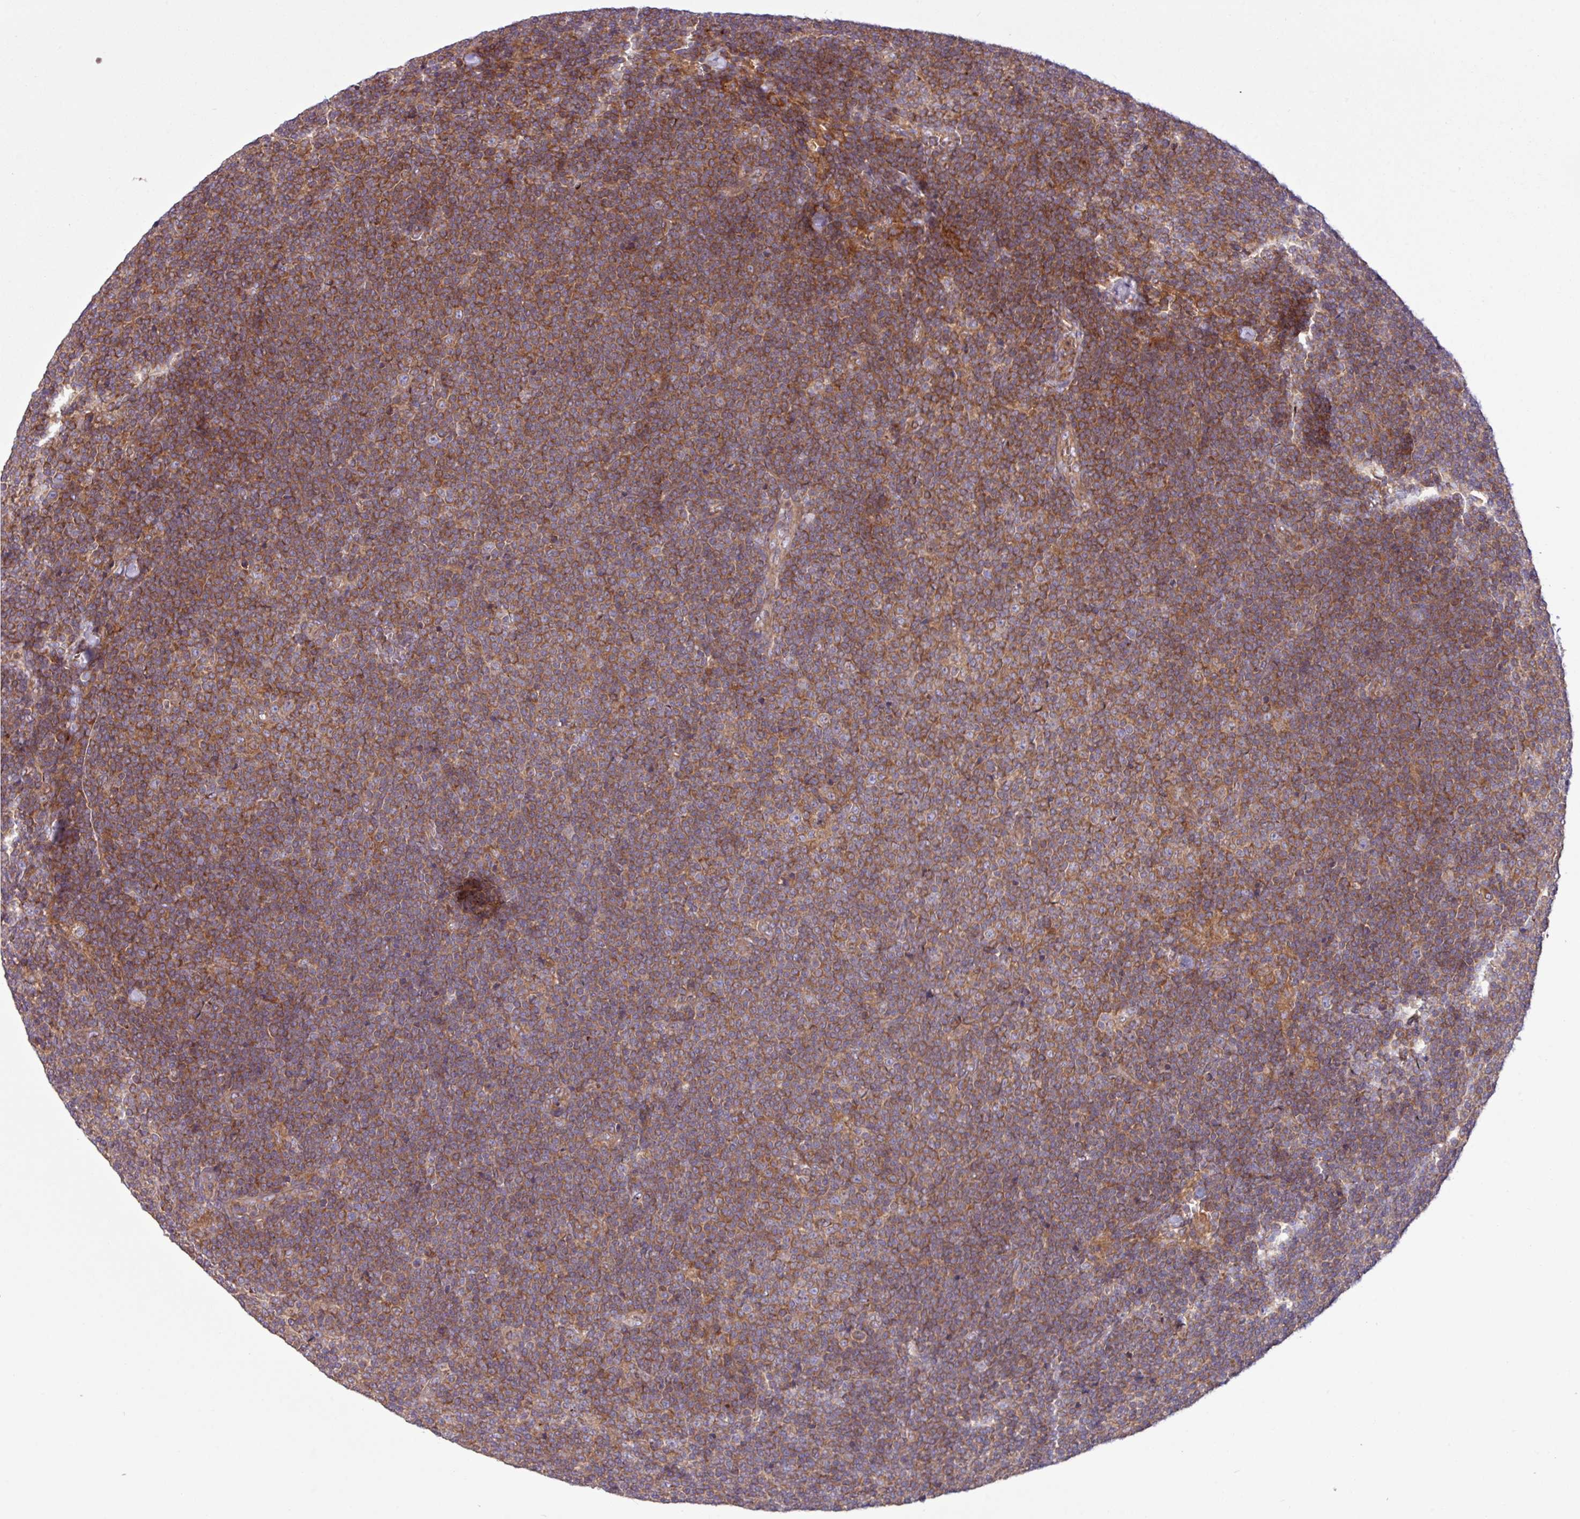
{"staining": {"intensity": "moderate", "quantity": "25%-75%", "location": "cytoplasmic/membranous"}, "tissue": "lymphoma", "cell_type": "Tumor cells", "image_type": "cancer", "snomed": [{"axis": "morphology", "description": "Malignant lymphoma, non-Hodgkin's type, Low grade"}, {"axis": "topography", "description": "Lymph node"}], "caption": "IHC (DAB (3,3'-diaminobenzidine)) staining of lymphoma demonstrates moderate cytoplasmic/membranous protein expression in approximately 25%-75% of tumor cells.", "gene": "RAB19", "patient": {"sex": "male", "age": 48}}